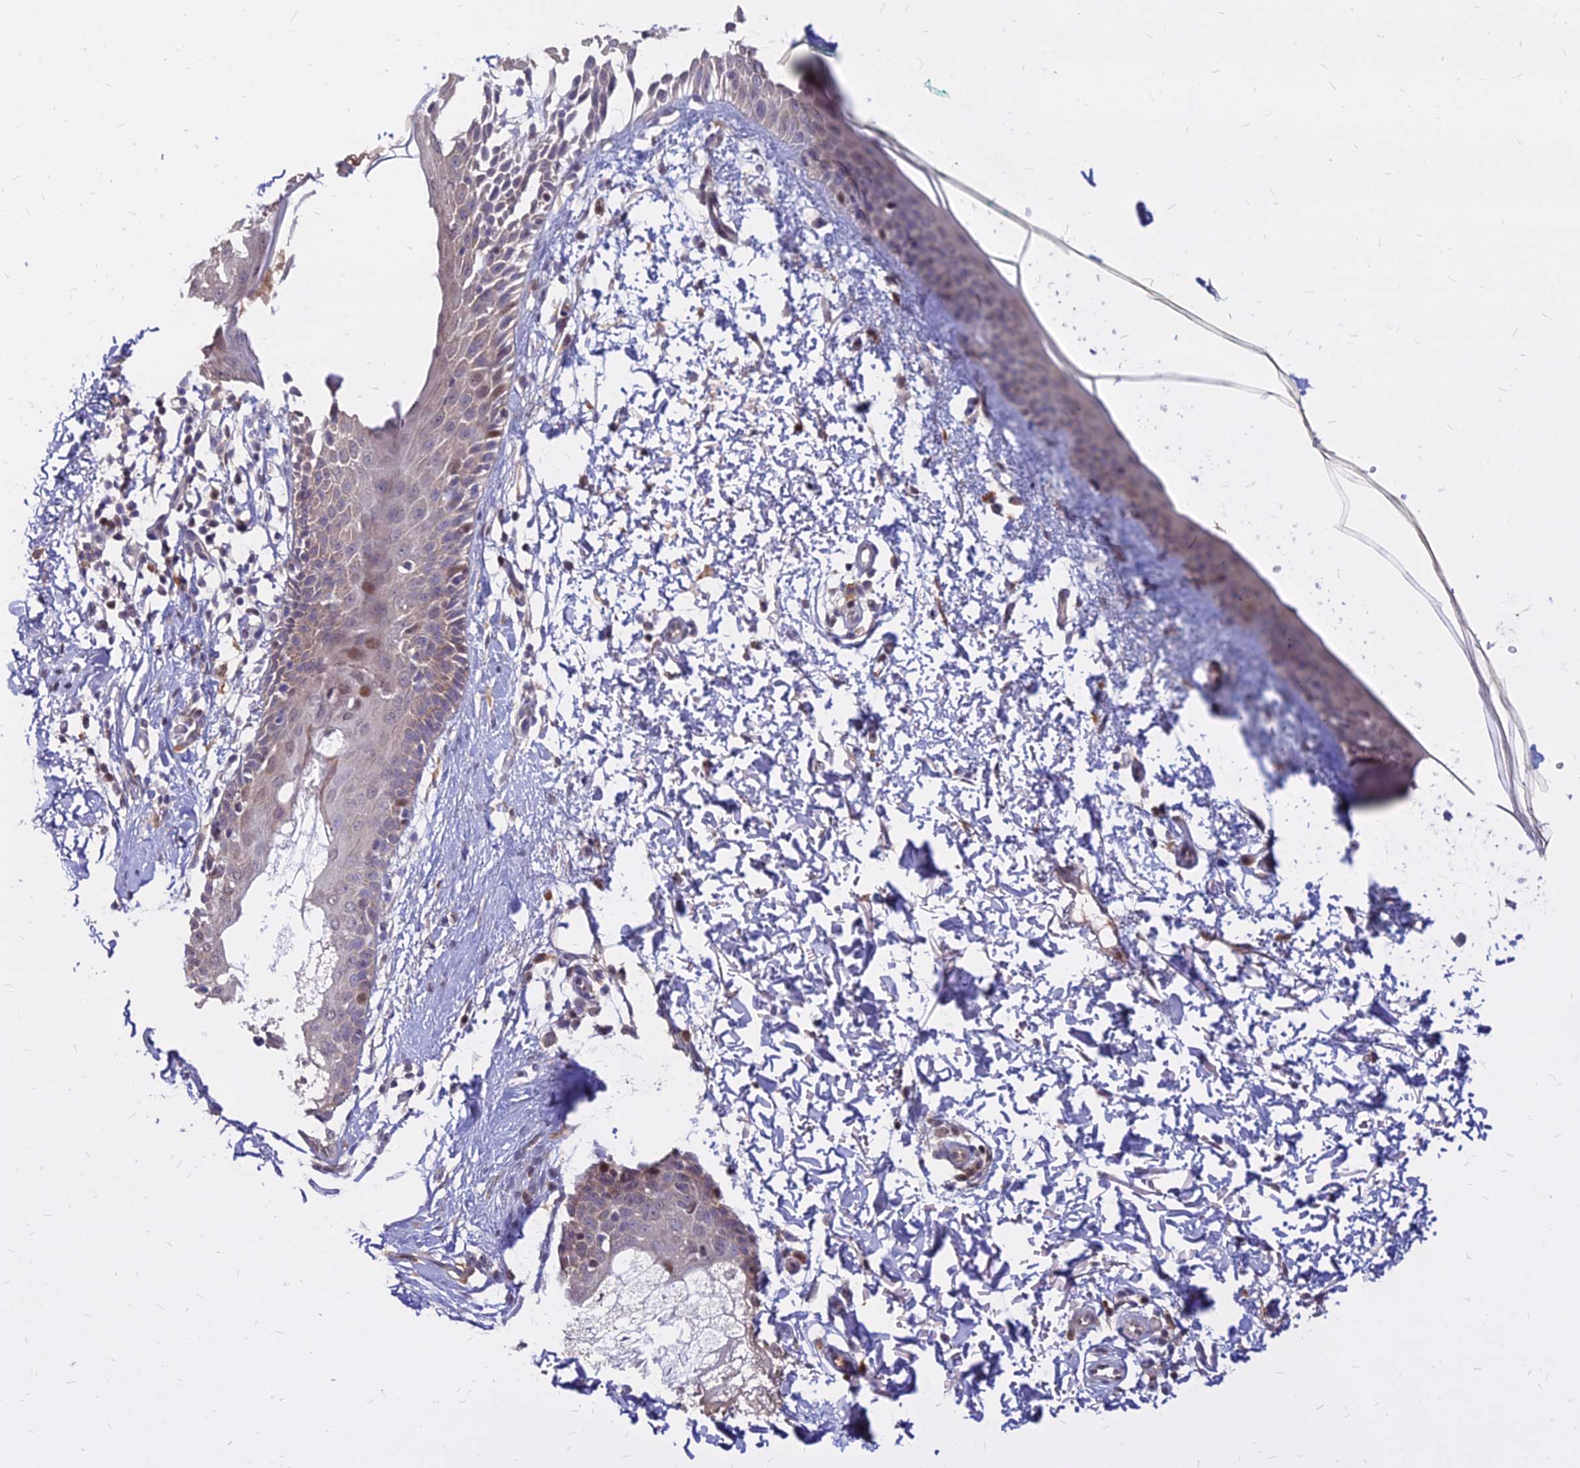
{"staining": {"intensity": "weak", "quantity": ">75%", "location": "cytoplasmic/membranous,nuclear"}, "tissue": "skin", "cell_type": "Fibroblasts", "image_type": "normal", "snomed": [{"axis": "morphology", "description": "Normal tissue, NOS"}, {"axis": "topography", "description": "Skin"}], "caption": "A low amount of weak cytoplasmic/membranous,nuclear expression is appreciated in approximately >75% of fibroblasts in unremarkable skin. (Stains: DAB in brown, nuclei in blue, Microscopy: brightfield microscopy at high magnification).", "gene": "C11orf68", "patient": {"sex": "male", "age": 66}}